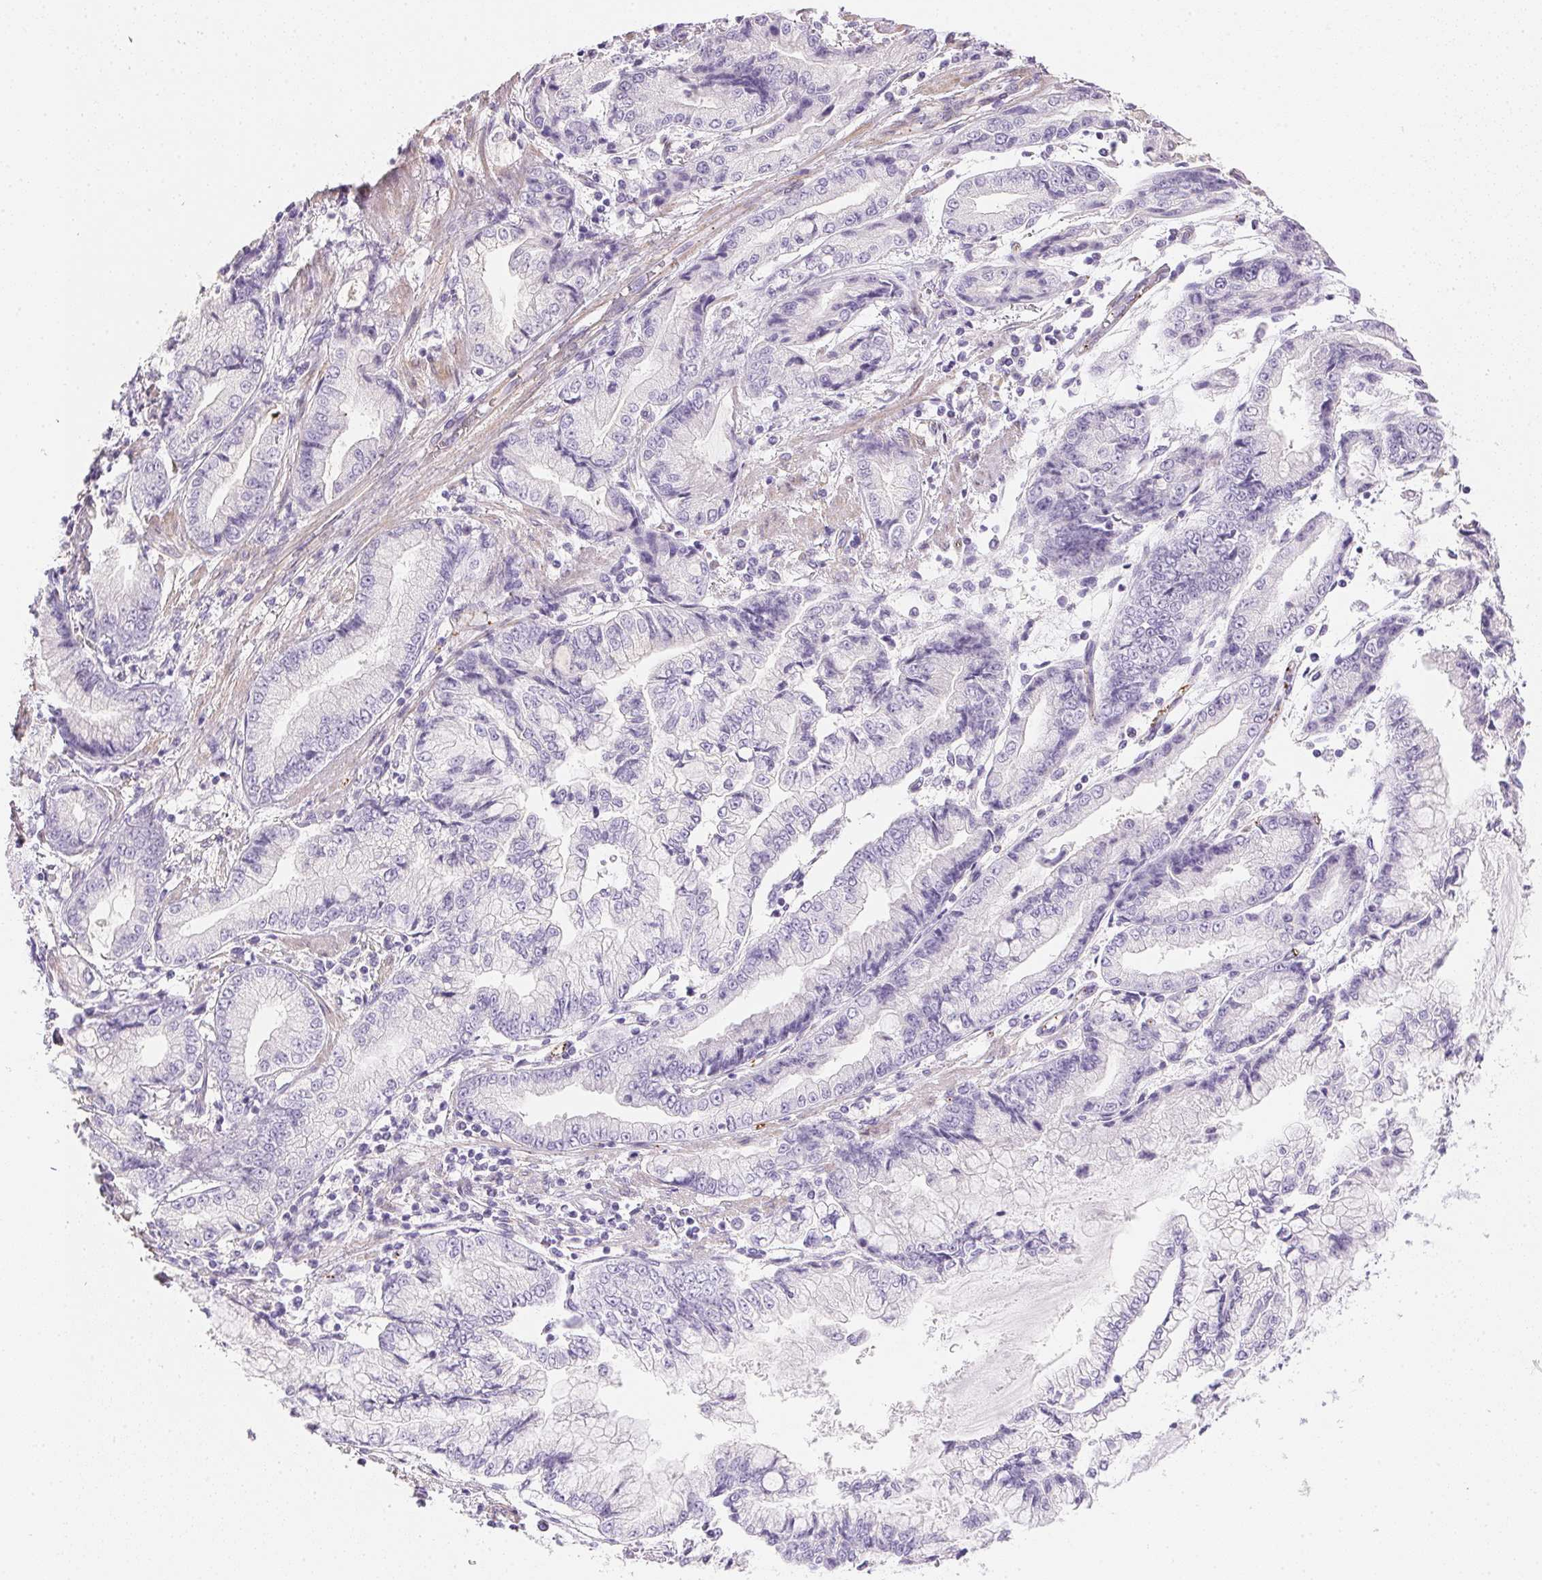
{"staining": {"intensity": "negative", "quantity": "none", "location": "none"}, "tissue": "stomach cancer", "cell_type": "Tumor cells", "image_type": "cancer", "snomed": [{"axis": "morphology", "description": "Adenocarcinoma, NOS"}, {"axis": "topography", "description": "Stomach, upper"}], "caption": "IHC histopathology image of stomach adenocarcinoma stained for a protein (brown), which reveals no staining in tumor cells.", "gene": "KCNE2", "patient": {"sex": "female", "age": 74}}